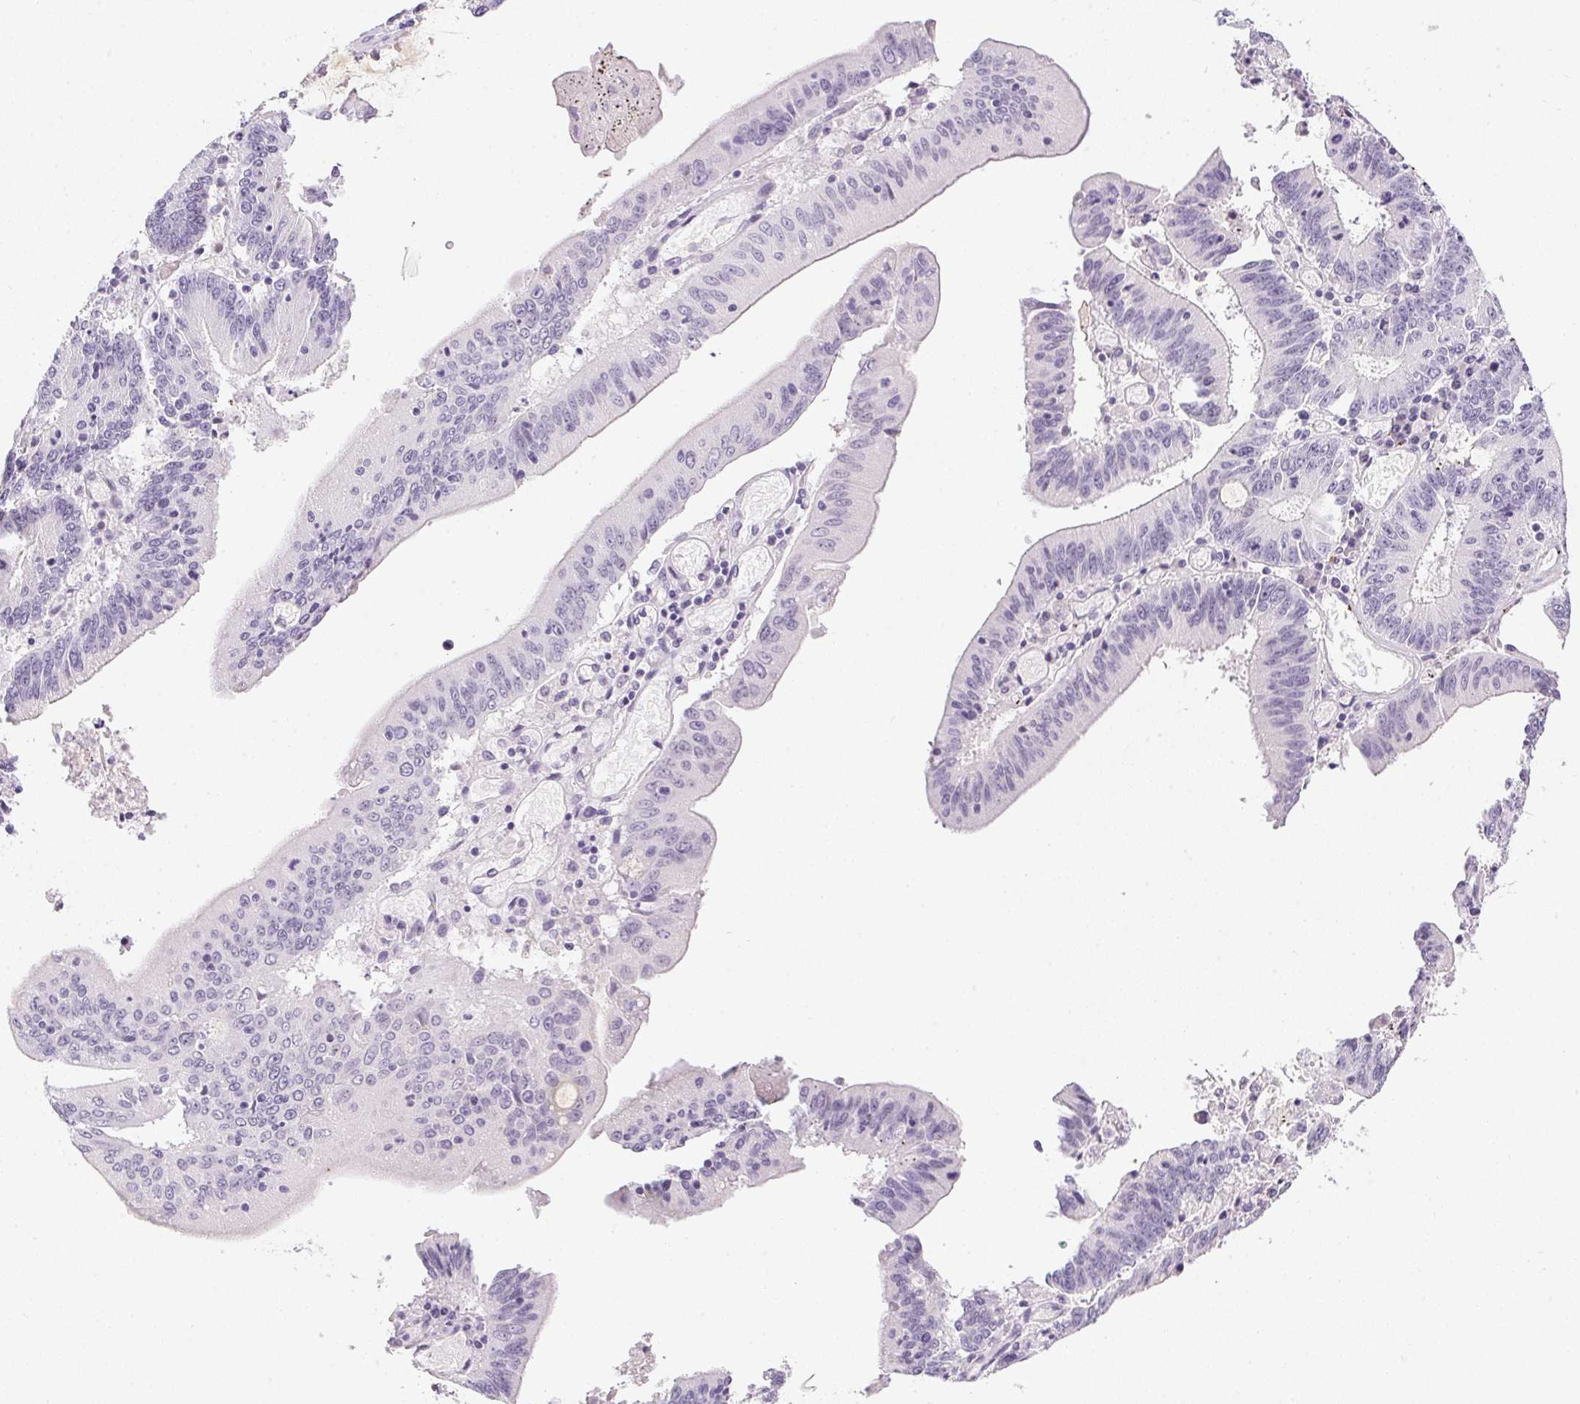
{"staining": {"intensity": "negative", "quantity": "none", "location": "none"}, "tissue": "stomach cancer", "cell_type": "Tumor cells", "image_type": "cancer", "snomed": [{"axis": "morphology", "description": "Adenocarcinoma, NOS"}, {"axis": "topography", "description": "Stomach, upper"}], "caption": "DAB (3,3'-diaminobenzidine) immunohistochemical staining of stomach cancer exhibits no significant positivity in tumor cells. (Immunohistochemistry (ihc), brightfield microscopy, high magnification).", "gene": "PPY", "patient": {"sex": "male", "age": 68}}